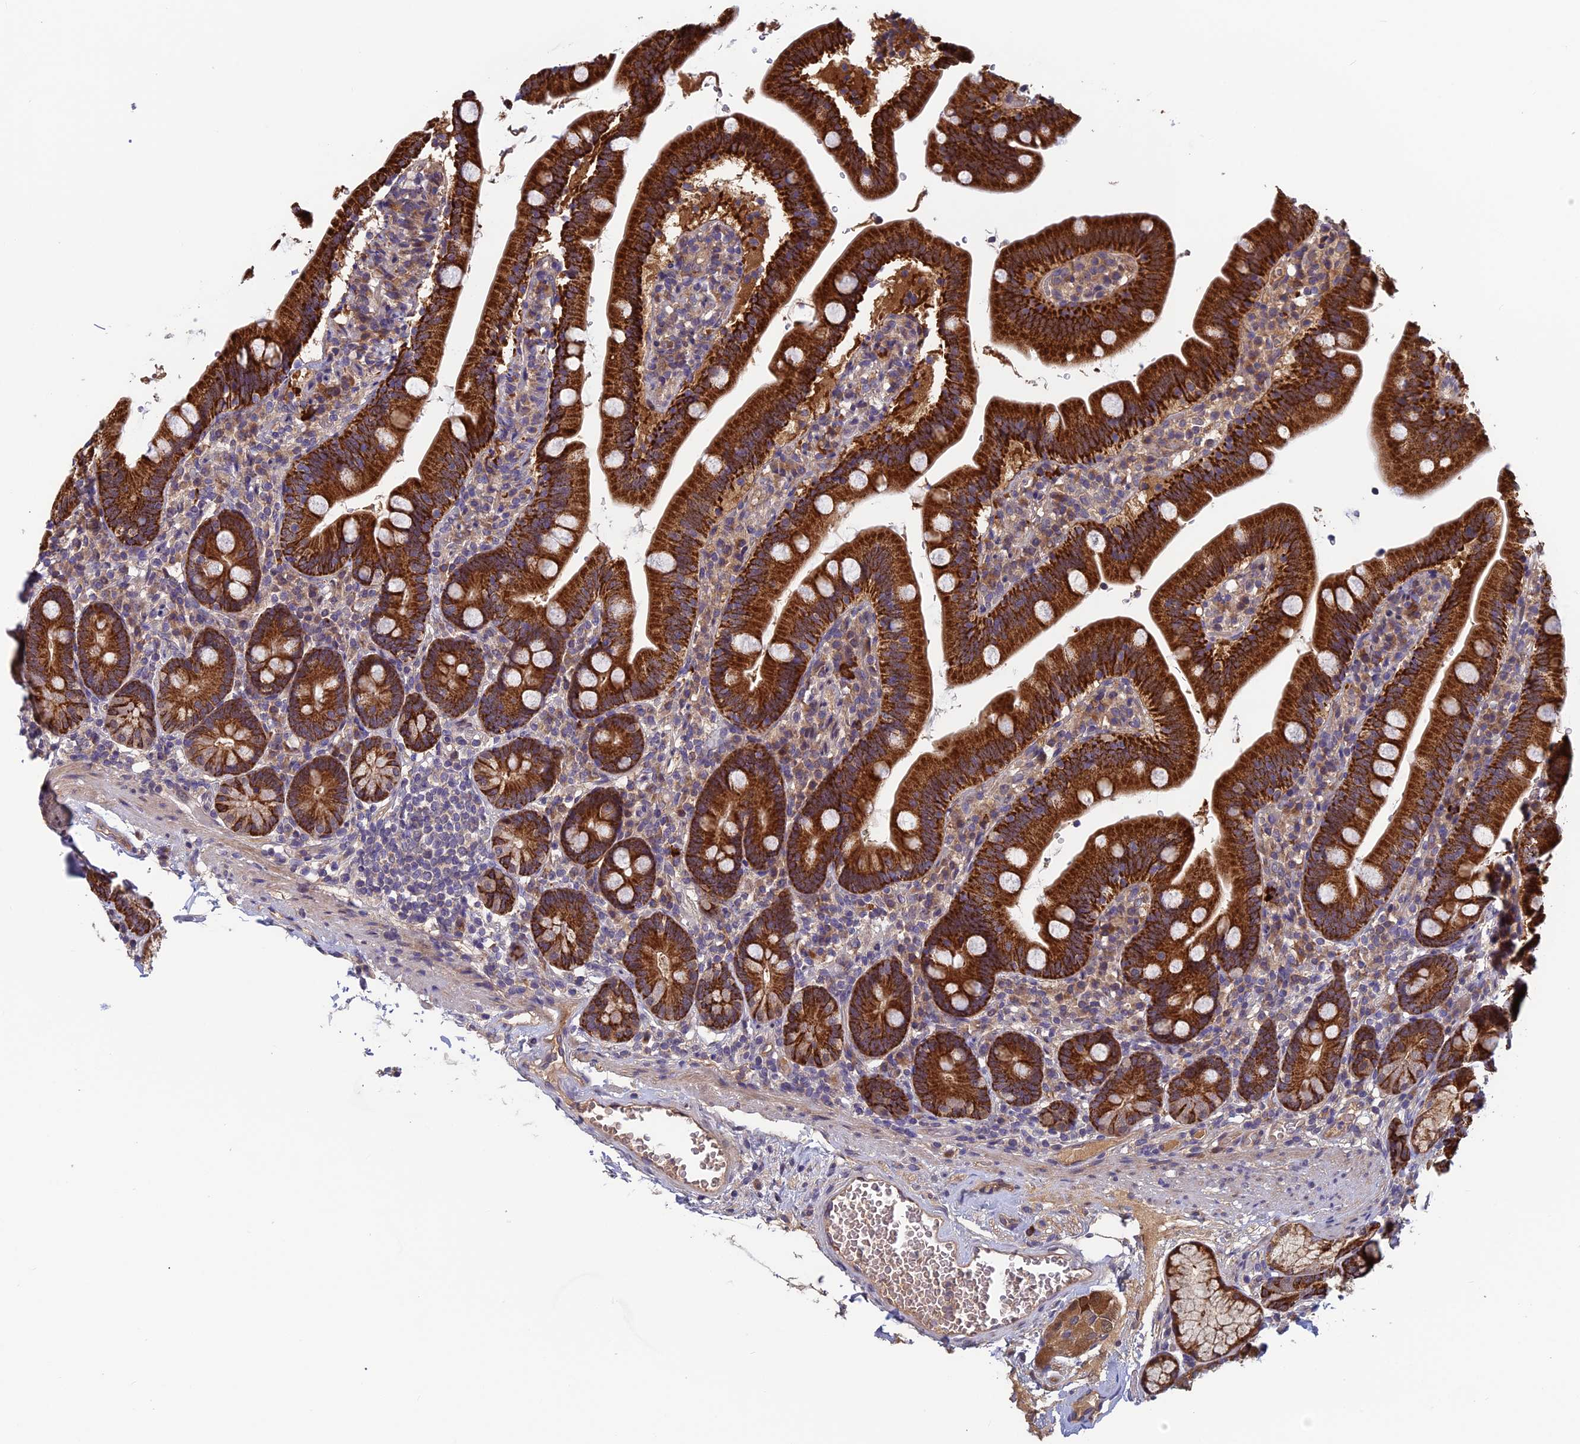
{"staining": {"intensity": "strong", "quantity": ">75%", "location": "cytoplasmic/membranous"}, "tissue": "duodenum", "cell_type": "Glandular cells", "image_type": "normal", "snomed": [{"axis": "morphology", "description": "Normal tissue, NOS"}, {"axis": "topography", "description": "Duodenum"}], "caption": "Benign duodenum demonstrates strong cytoplasmic/membranous staining in about >75% of glandular cells, visualized by immunohistochemistry.", "gene": "CCDC15", "patient": {"sex": "female", "age": 67}}